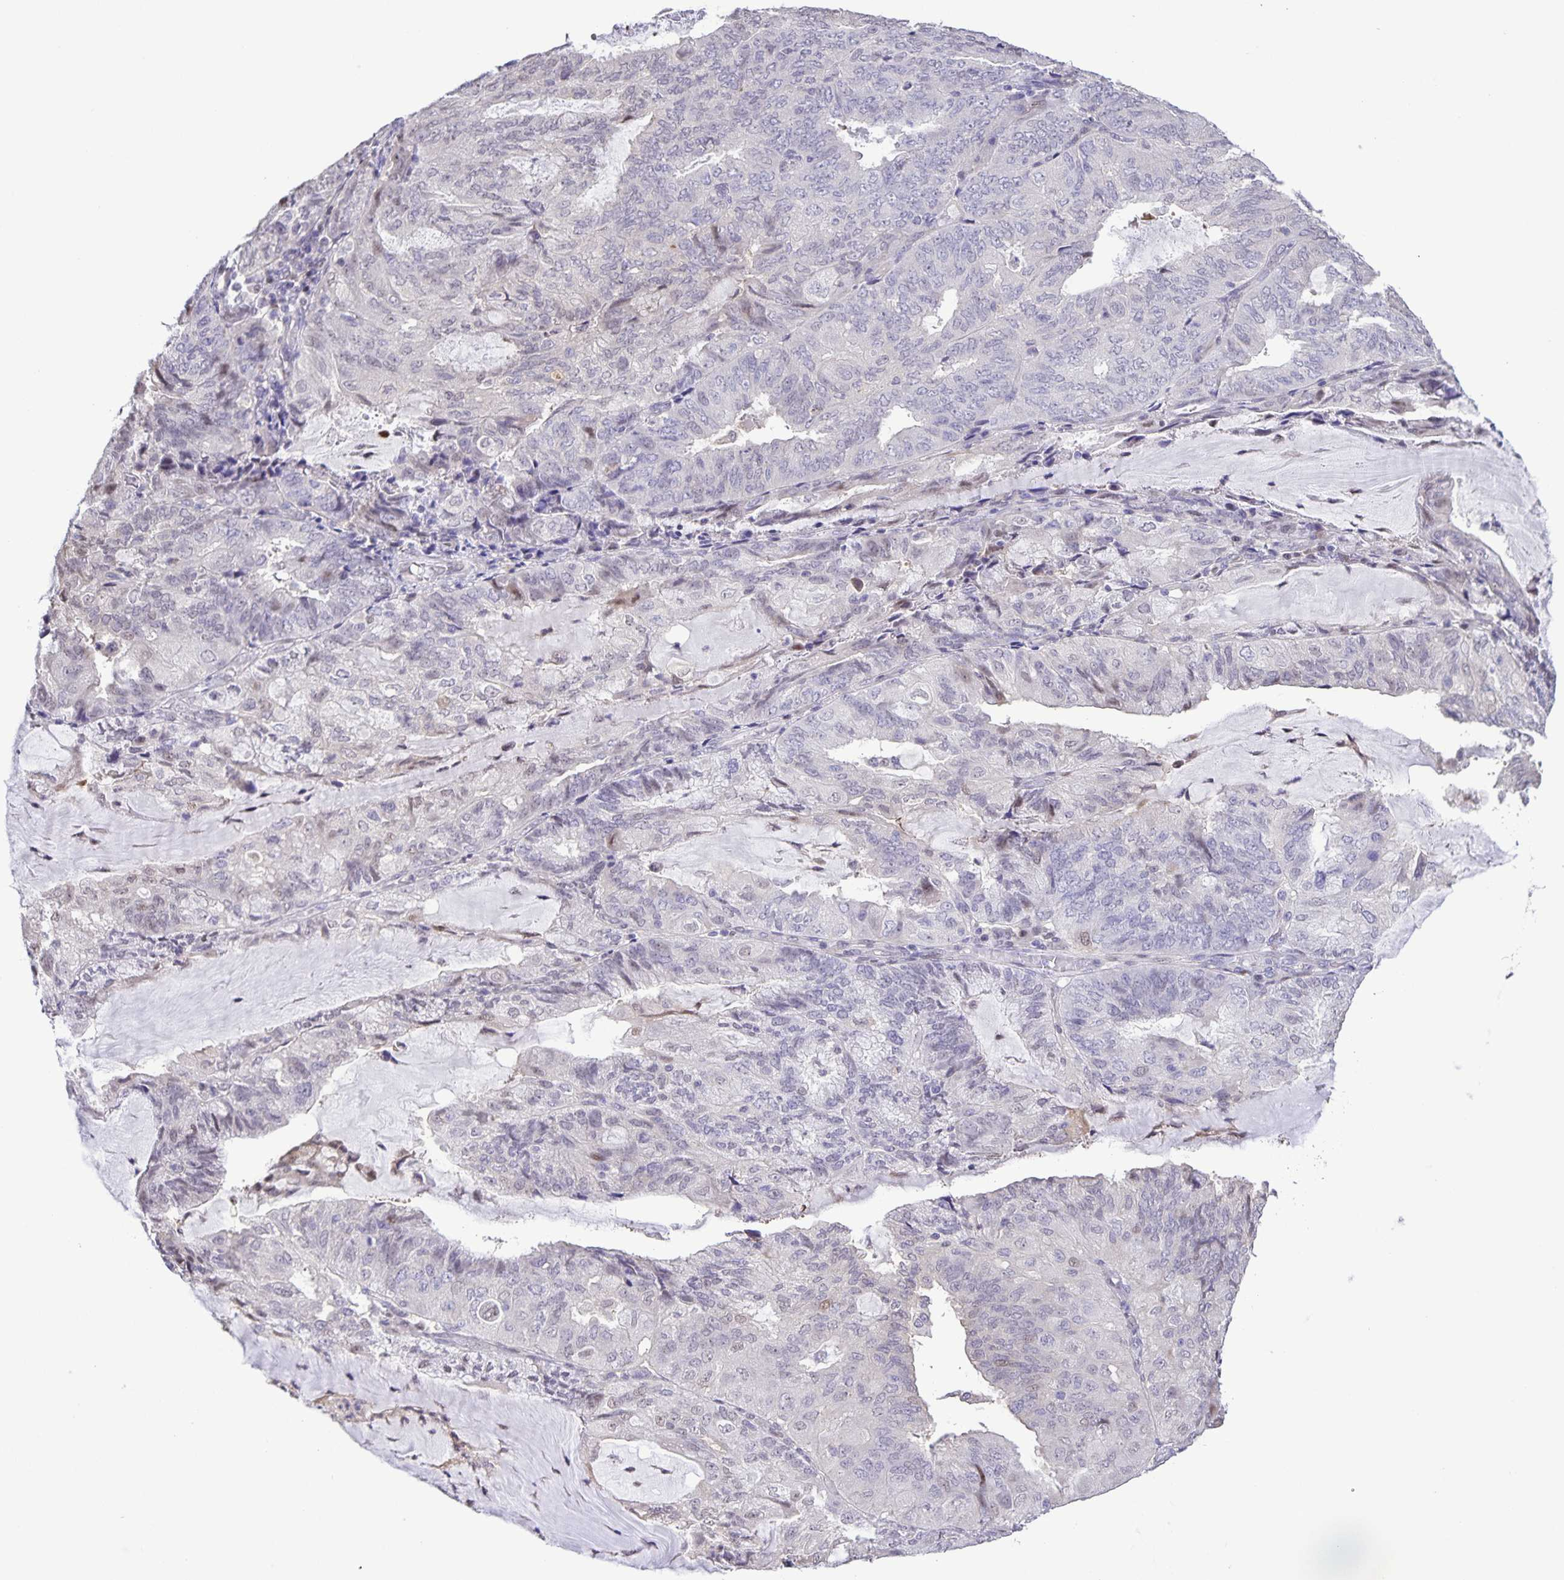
{"staining": {"intensity": "weak", "quantity": "<25%", "location": "nuclear"}, "tissue": "endometrial cancer", "cell_type": "Tumor cells", "image_type": "cancer", "snomed": [{"axis": "morphology", "description": "Adenocarcinoma, NOS"}, {"axis": "topography", "description": "Endometrium"}], "caption": "The photomicrograph demonstrates no staining of tumor cells in endometrial cancer. (Brightfield microscopy of DAB (3,3'-diaminobenzidine) IHC at high magnification).", "gene": "ONECUT2", "patient": {"sex": "female", "age": 81}}